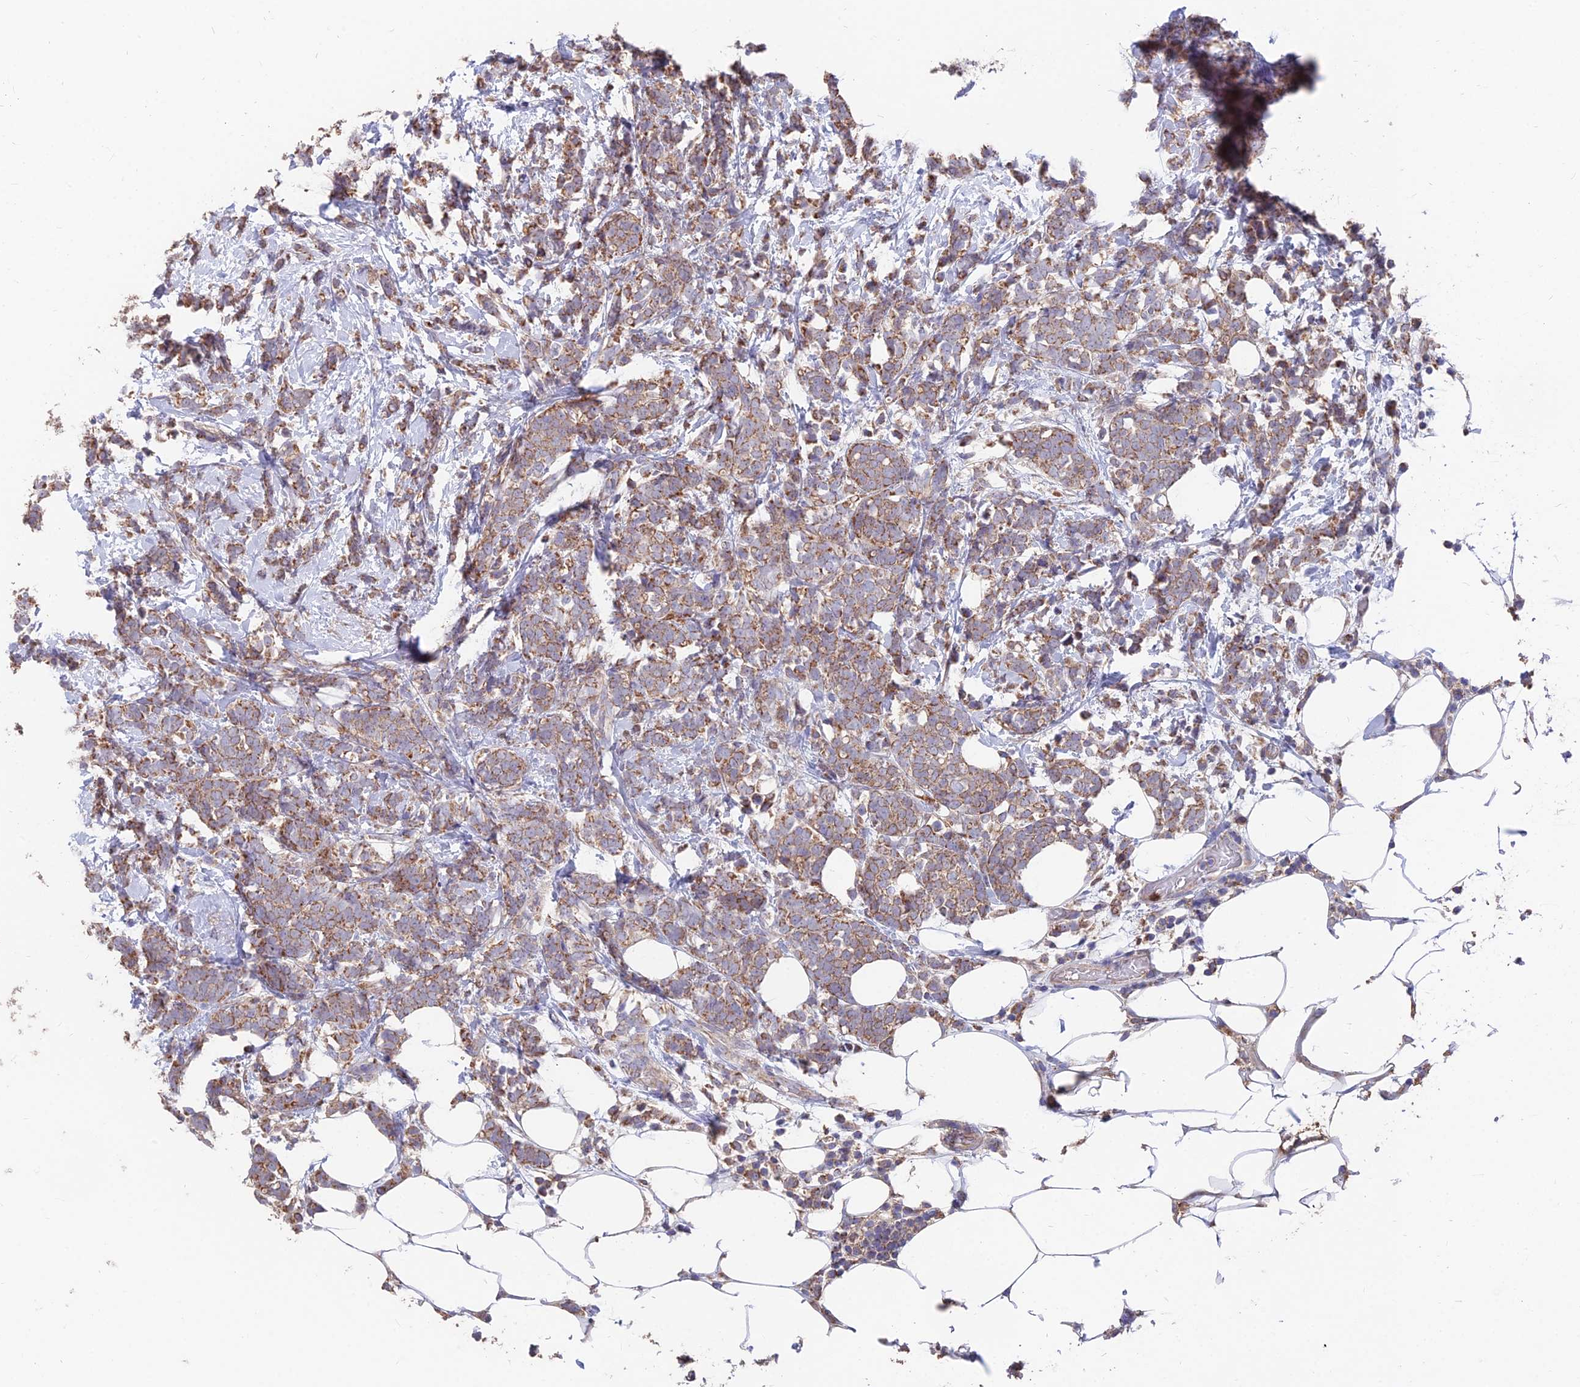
{"staining": {"intensity": "moderate", "quantity": ">75%", "location": "cytoplasmic/membranous"}, "tissue": "breast cancer", "cell_type": "Tumor cells", "image_type": "cancer", "snomed": [{"axis": "morphology", "description": "Lobular carcinoma"}, {"axis": "topography", "description": "Breast"}], "caption": "Protein staining of breast cancer tissue reveals moderate cytoplasmic/membranous expression in about >75% of tumor cells.", "gene": "IFT22", "patient": {"sex": "female", "age": 58}}